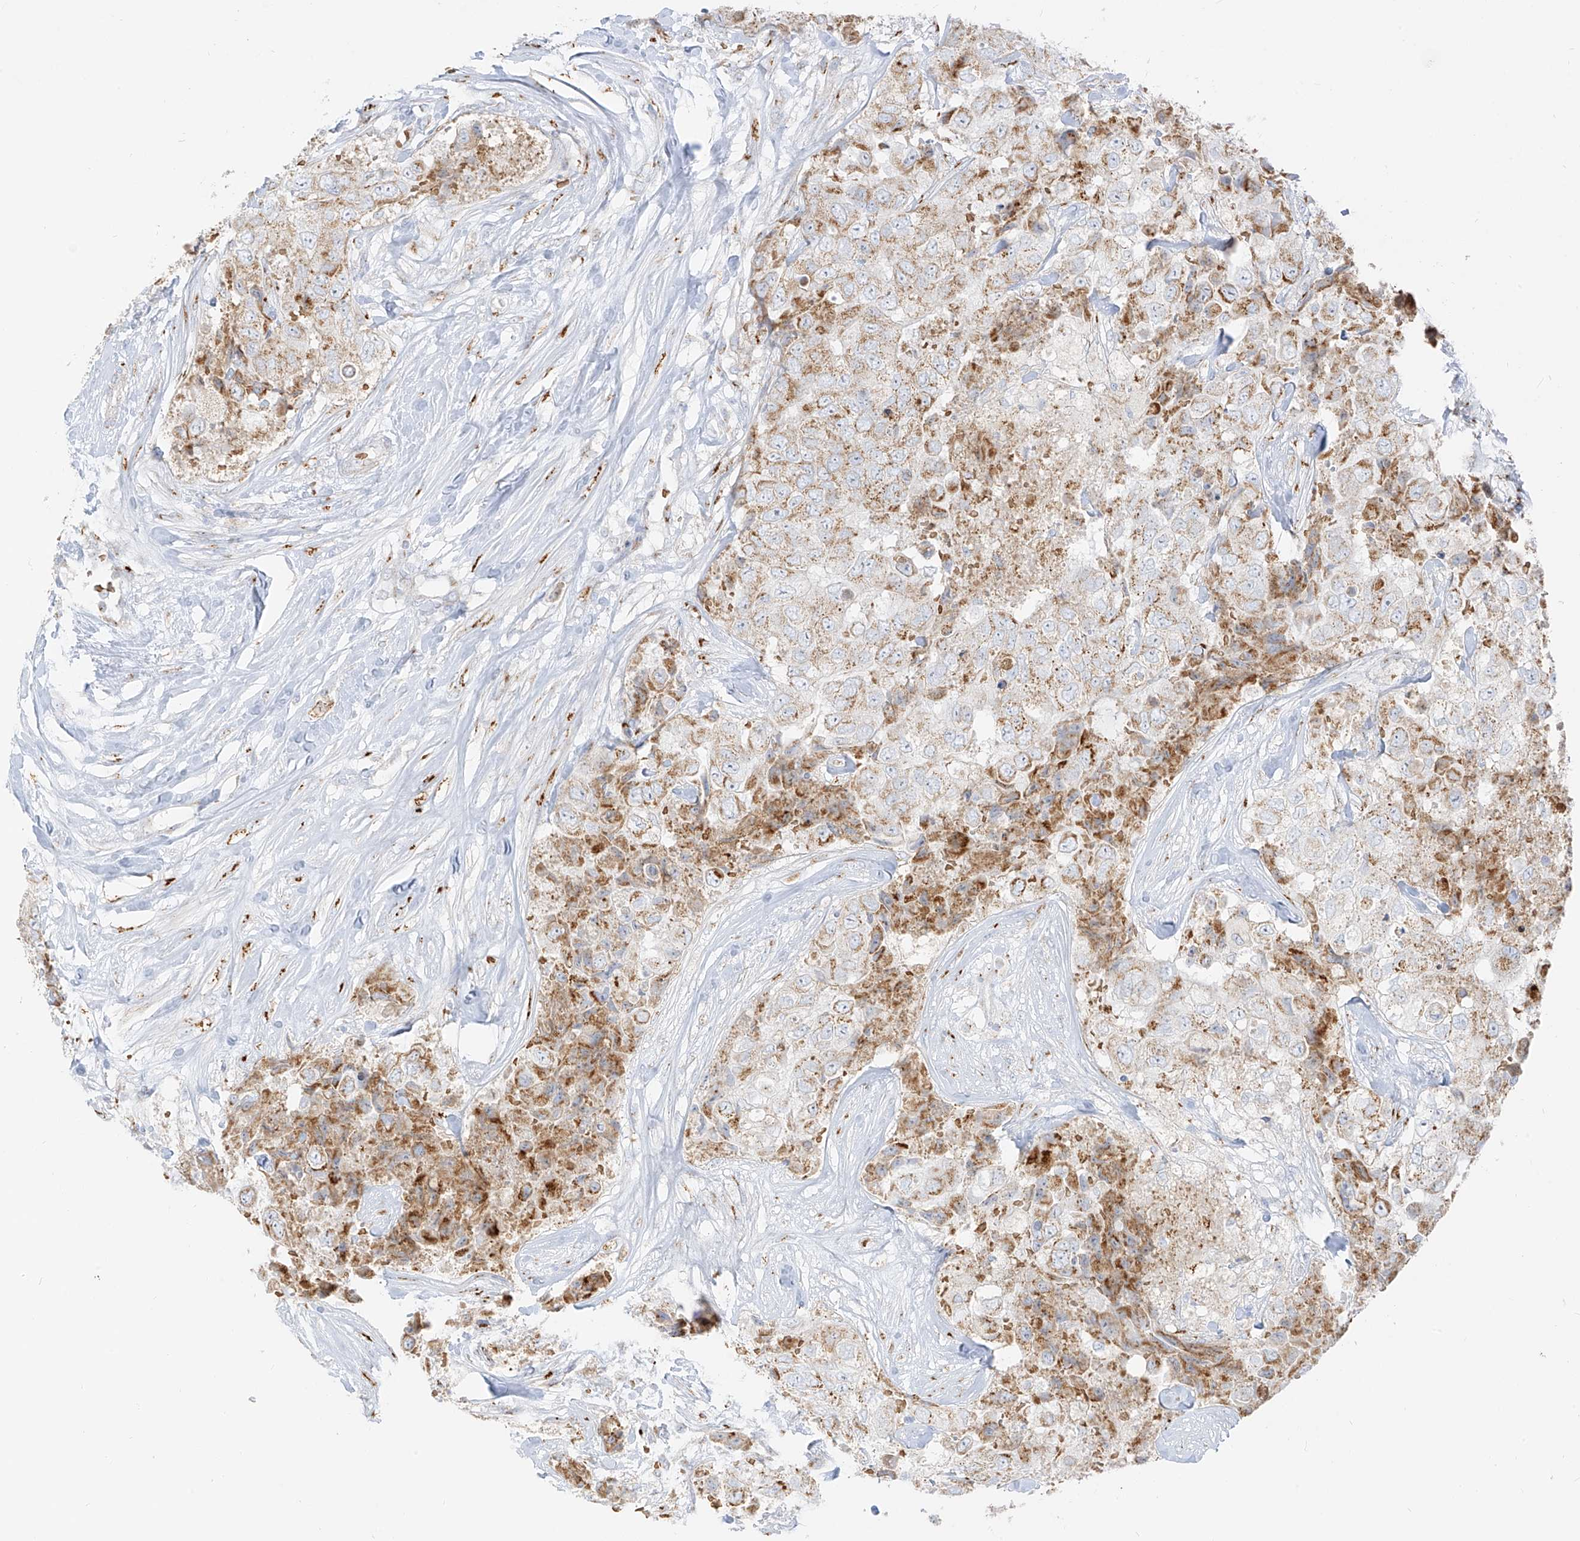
{"staining": {"intensity": "moderate", "quantity": "25%-75%", "location": "cytoplasmic/membranous"}, "tissue": "breast cancer", "cell_type": "Tumor cells", "image_type": "cancer", "snomed": [{"axis": "morphology", "description": "Duct carcinoma"}, {"axis": "topography", "description": "Breast"}], "caption": "Moderate cytoplasmic/membranous staining is seen in approximately 25%-75% of tumor cells in breast cancer. (DAB (3,3'-diaminobenzidine) IHC with brightfield microscopy, high magnification).", "gene": "TMEM87B", "patient": {"sex": "female", "age": 62}}